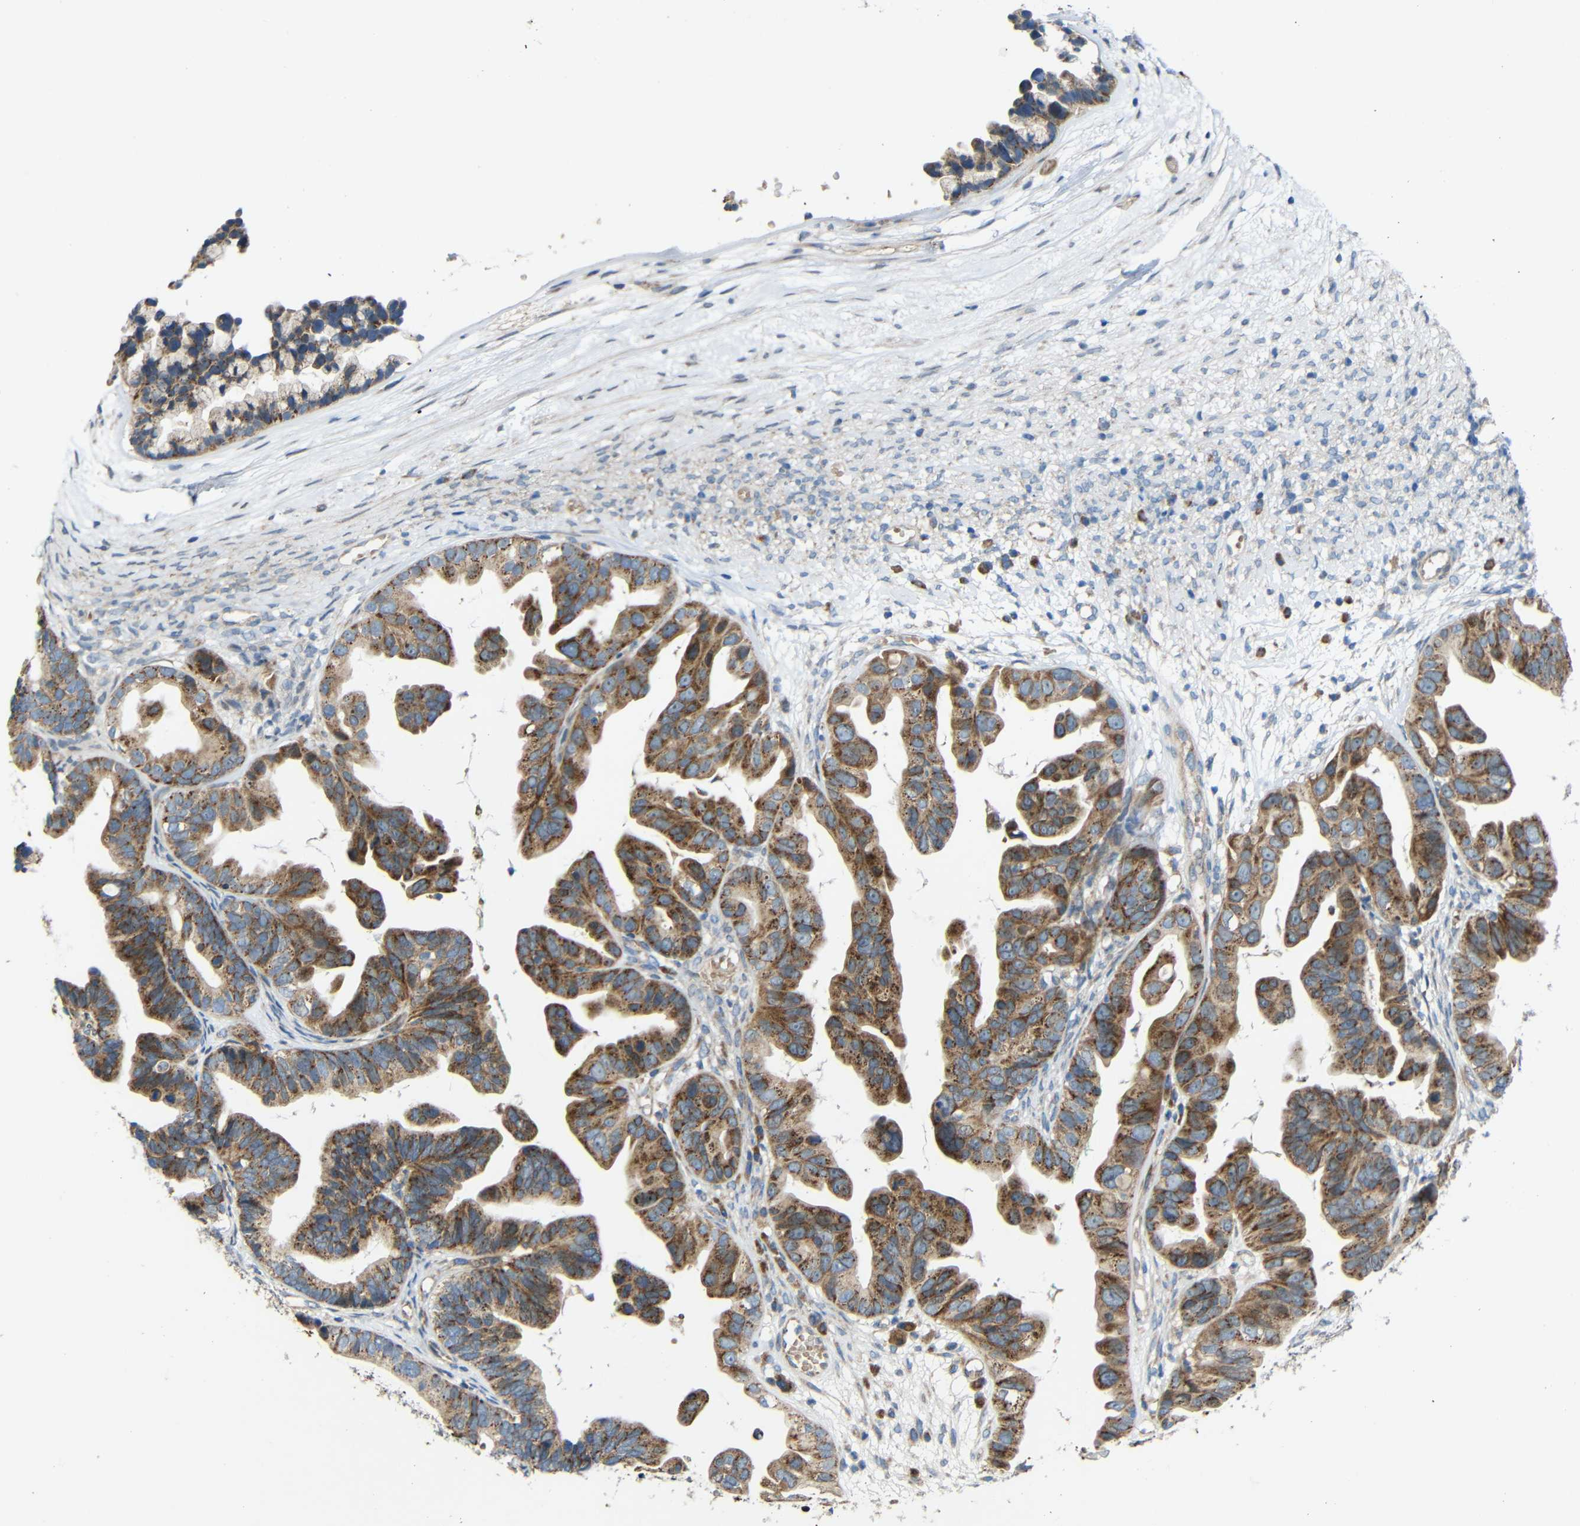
{"staining": {"intensity": "moderate", "quantity": ">75%", "location": "cytoplasmic/membranous"}, "tissue": "ovarian cancer", "cell_type": "Tumor cells", "image_type": "cancer", "snomed": [{"axis": "morphology", "description": "Cystadenocarcinoma, serous, NOS"}, {"axis": "topography", "description": "Ovary"}], "caption": "Immunohistochemistry (DAB (3,3'-diaminobenzidine)) staining of human ovarian serous cystadenocarcinoma shows moderate cytoplasmic/membranous protein positivity in approximately >75% of tumor cells.", "gene": "TMEM25", "patient": {"sex": "female", "age": 56}}